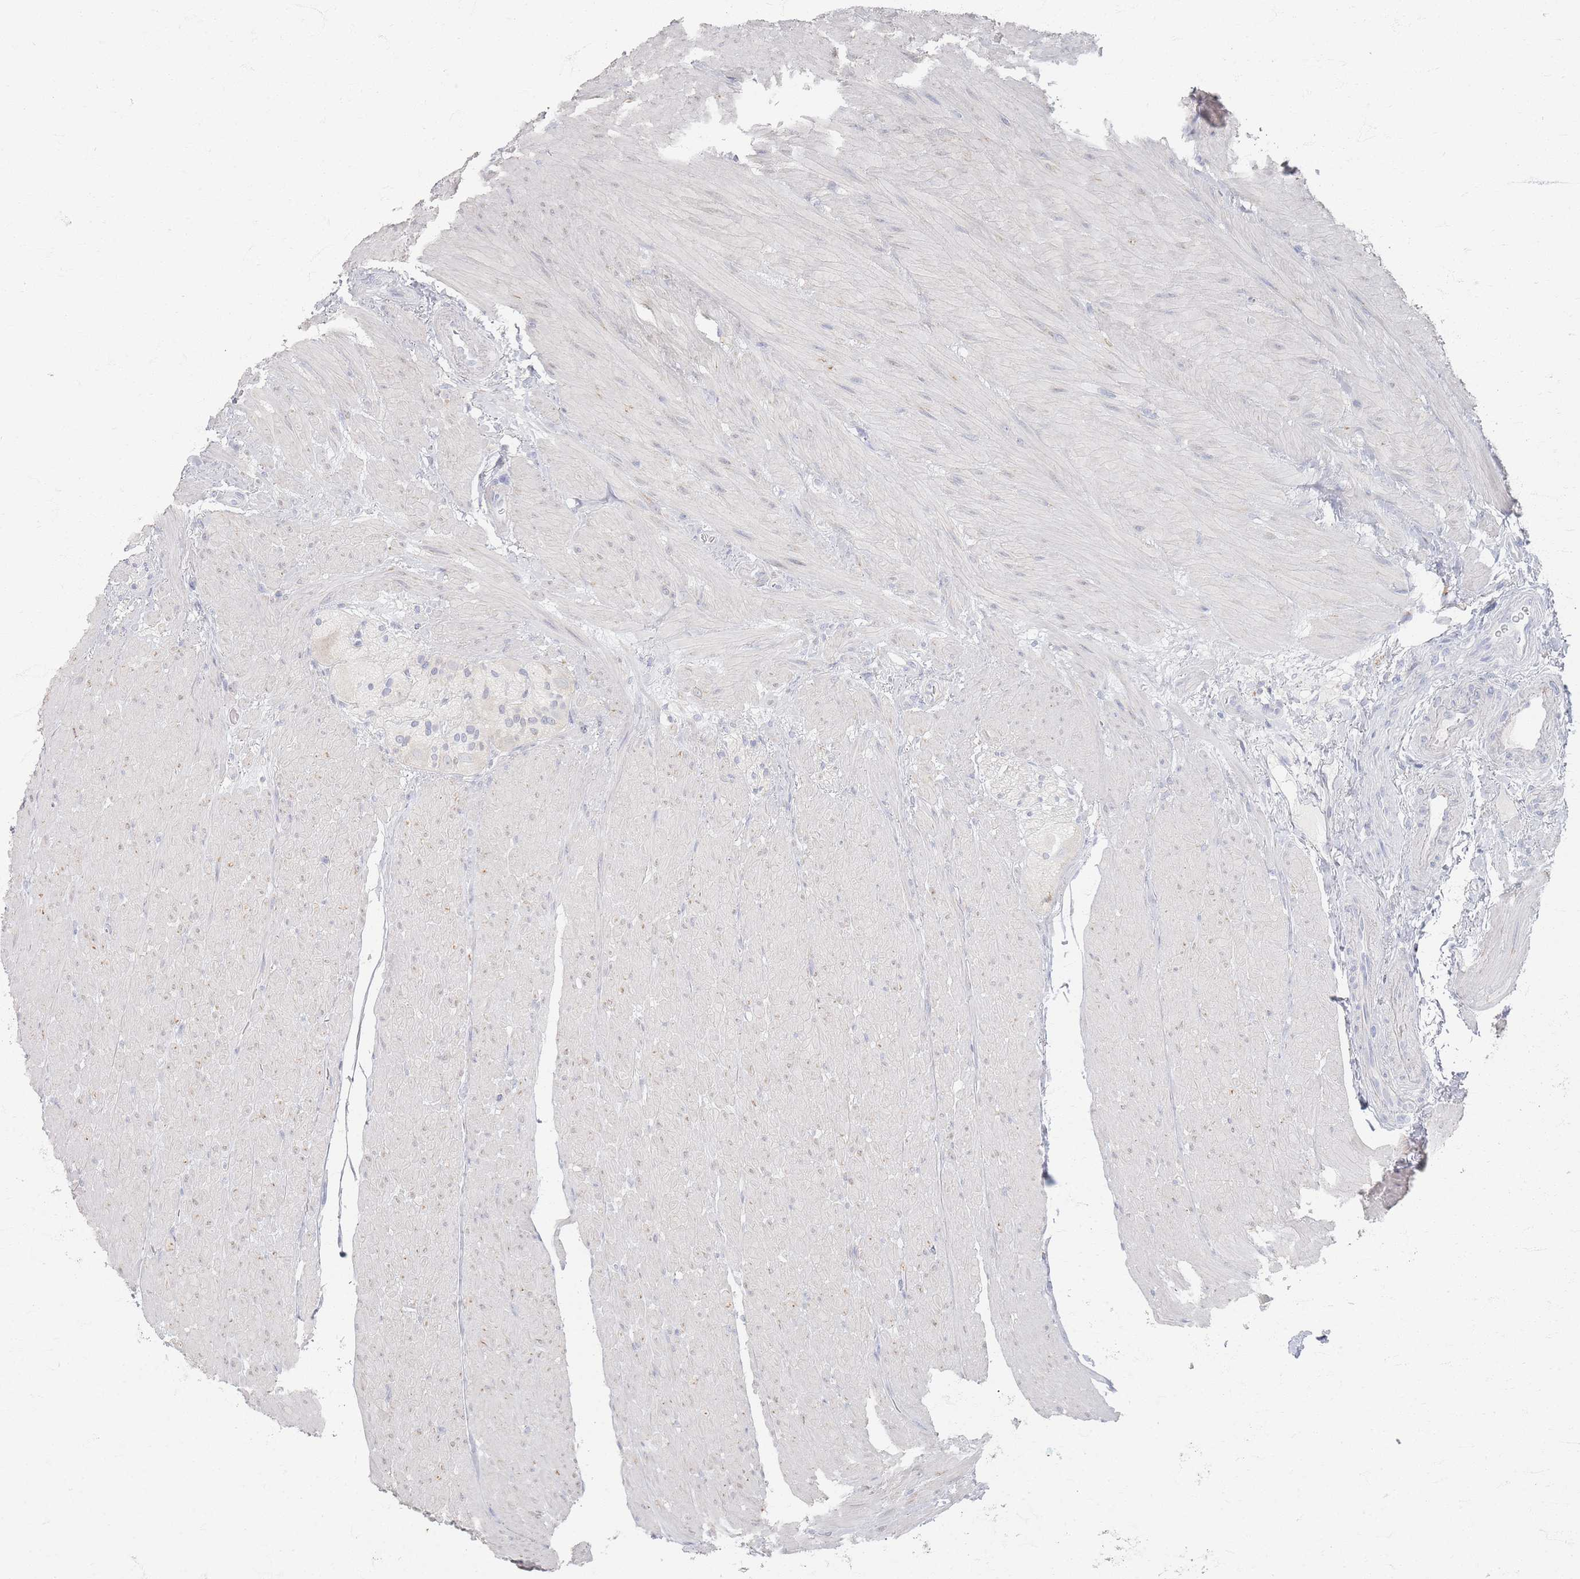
{"staining": {"intensity": "negative", "quantity": "none", "location": "none"}, "tissue": "colon", "cell_type": "Endothelial cells", "image_type": "normal", "snomed": [{"axis": "morphology", "description": "Normal tissue, NOS"}, {"axis": "topography", "description": "Colon"}], "caption": "Unremarkable colon was stained to show a protein in brown. There is no significant positivity in endothelial cells.", "gene": "ENSG00000251357", "patient": {"sex": "female", "age": 82}}